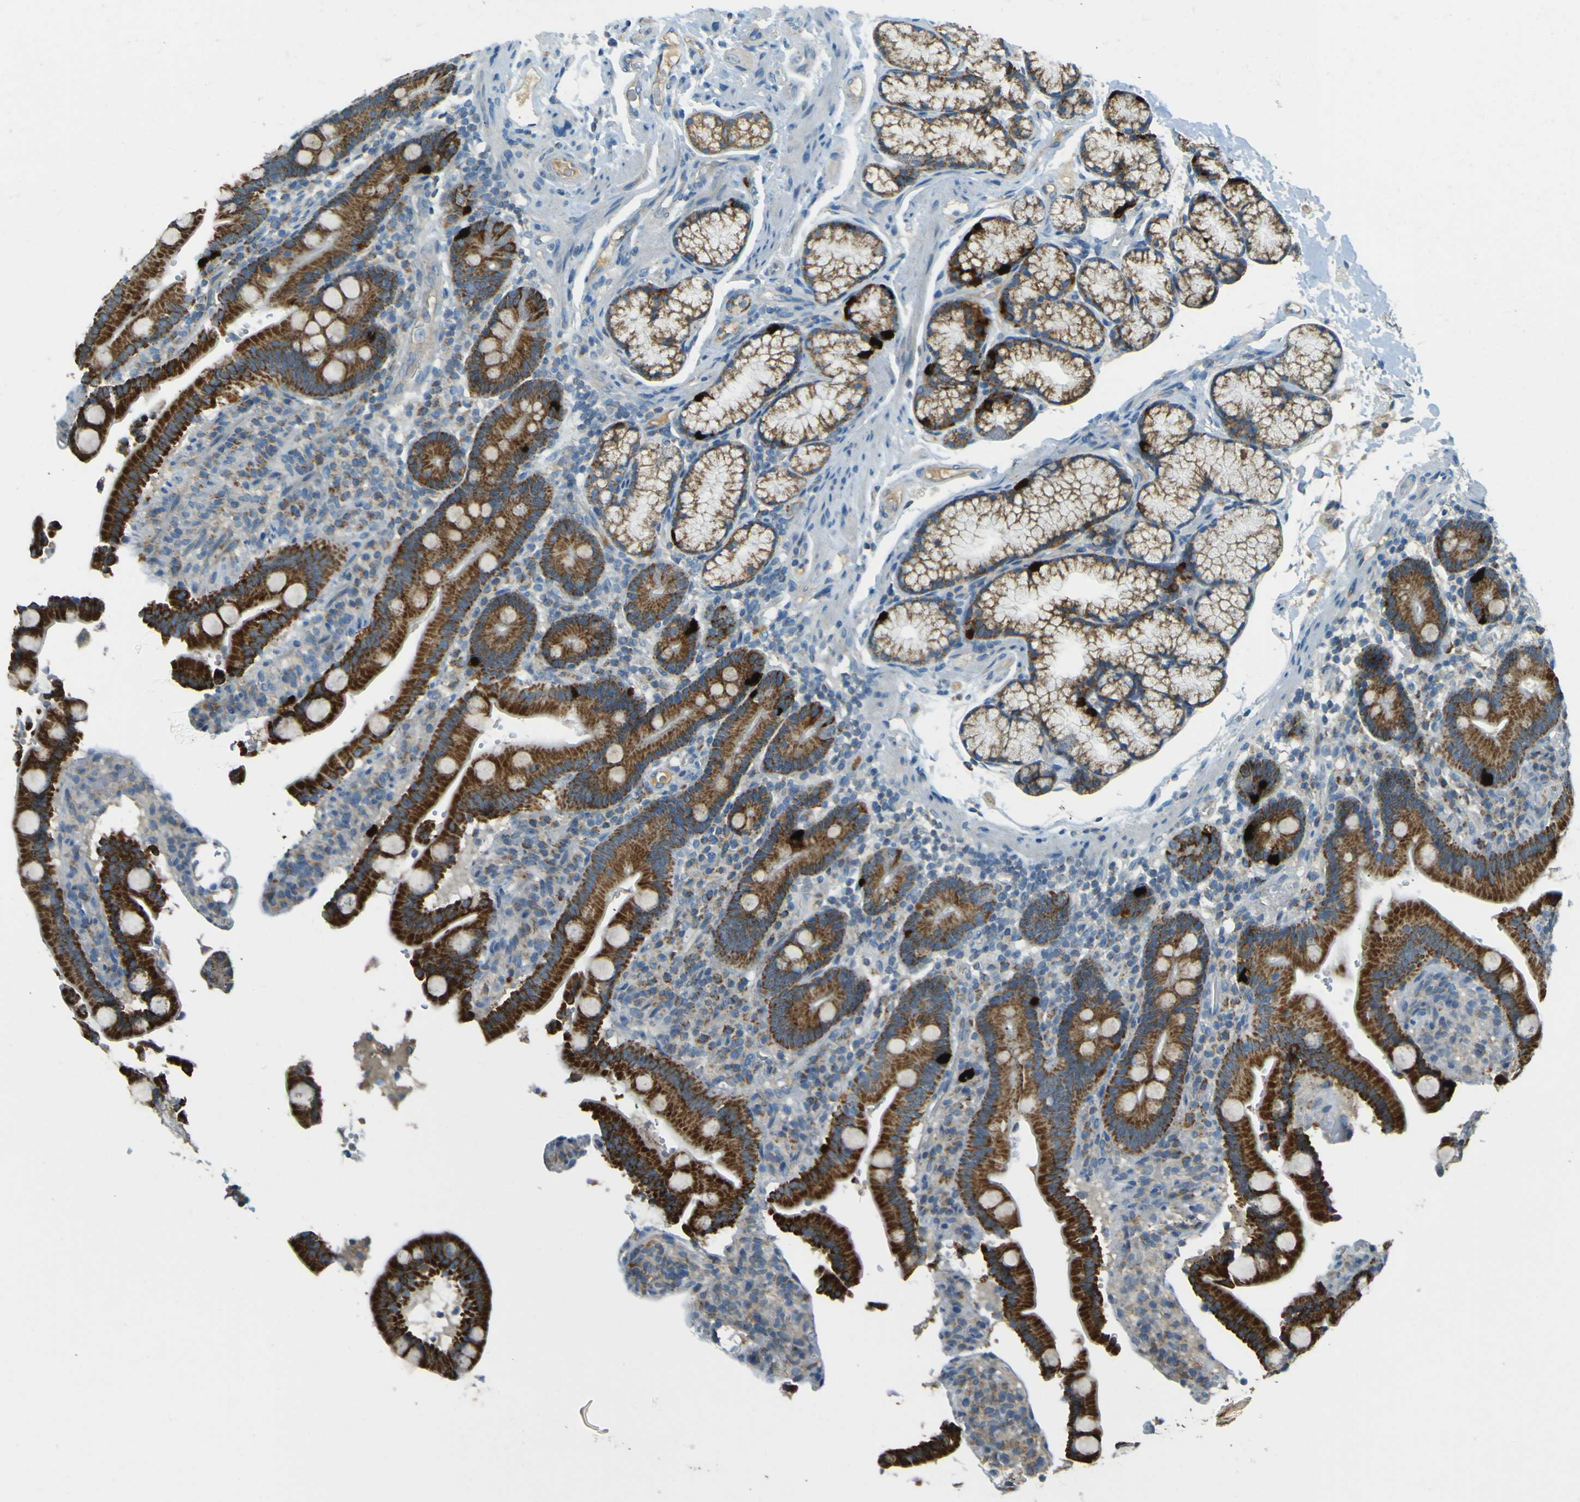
{"staining": {"intensity": "strong", "quantity": ">75%", "location": "cytoplasmic/membranous"}, "tissue": "duodenum", "cell_type": "Glandular cells", "image_type": "normal", "snomed": [{"axis": "morphology", "description": "Normal tissue, NOS"}, {"axis": "topography", "description": "Small intestine, NOS"}], "caption": "Protein staining of benign duodenum reveals strong cytoplasmic/membranous expression in about >75% of glandular cells. The staining was performed using DAB to visualize the protein expression in brown, while the nuclei were stained in blue with hematoxylin (Magnification: 20x).", "gene": "FKTN", "patient": {"sex": "female", "age": 71}}